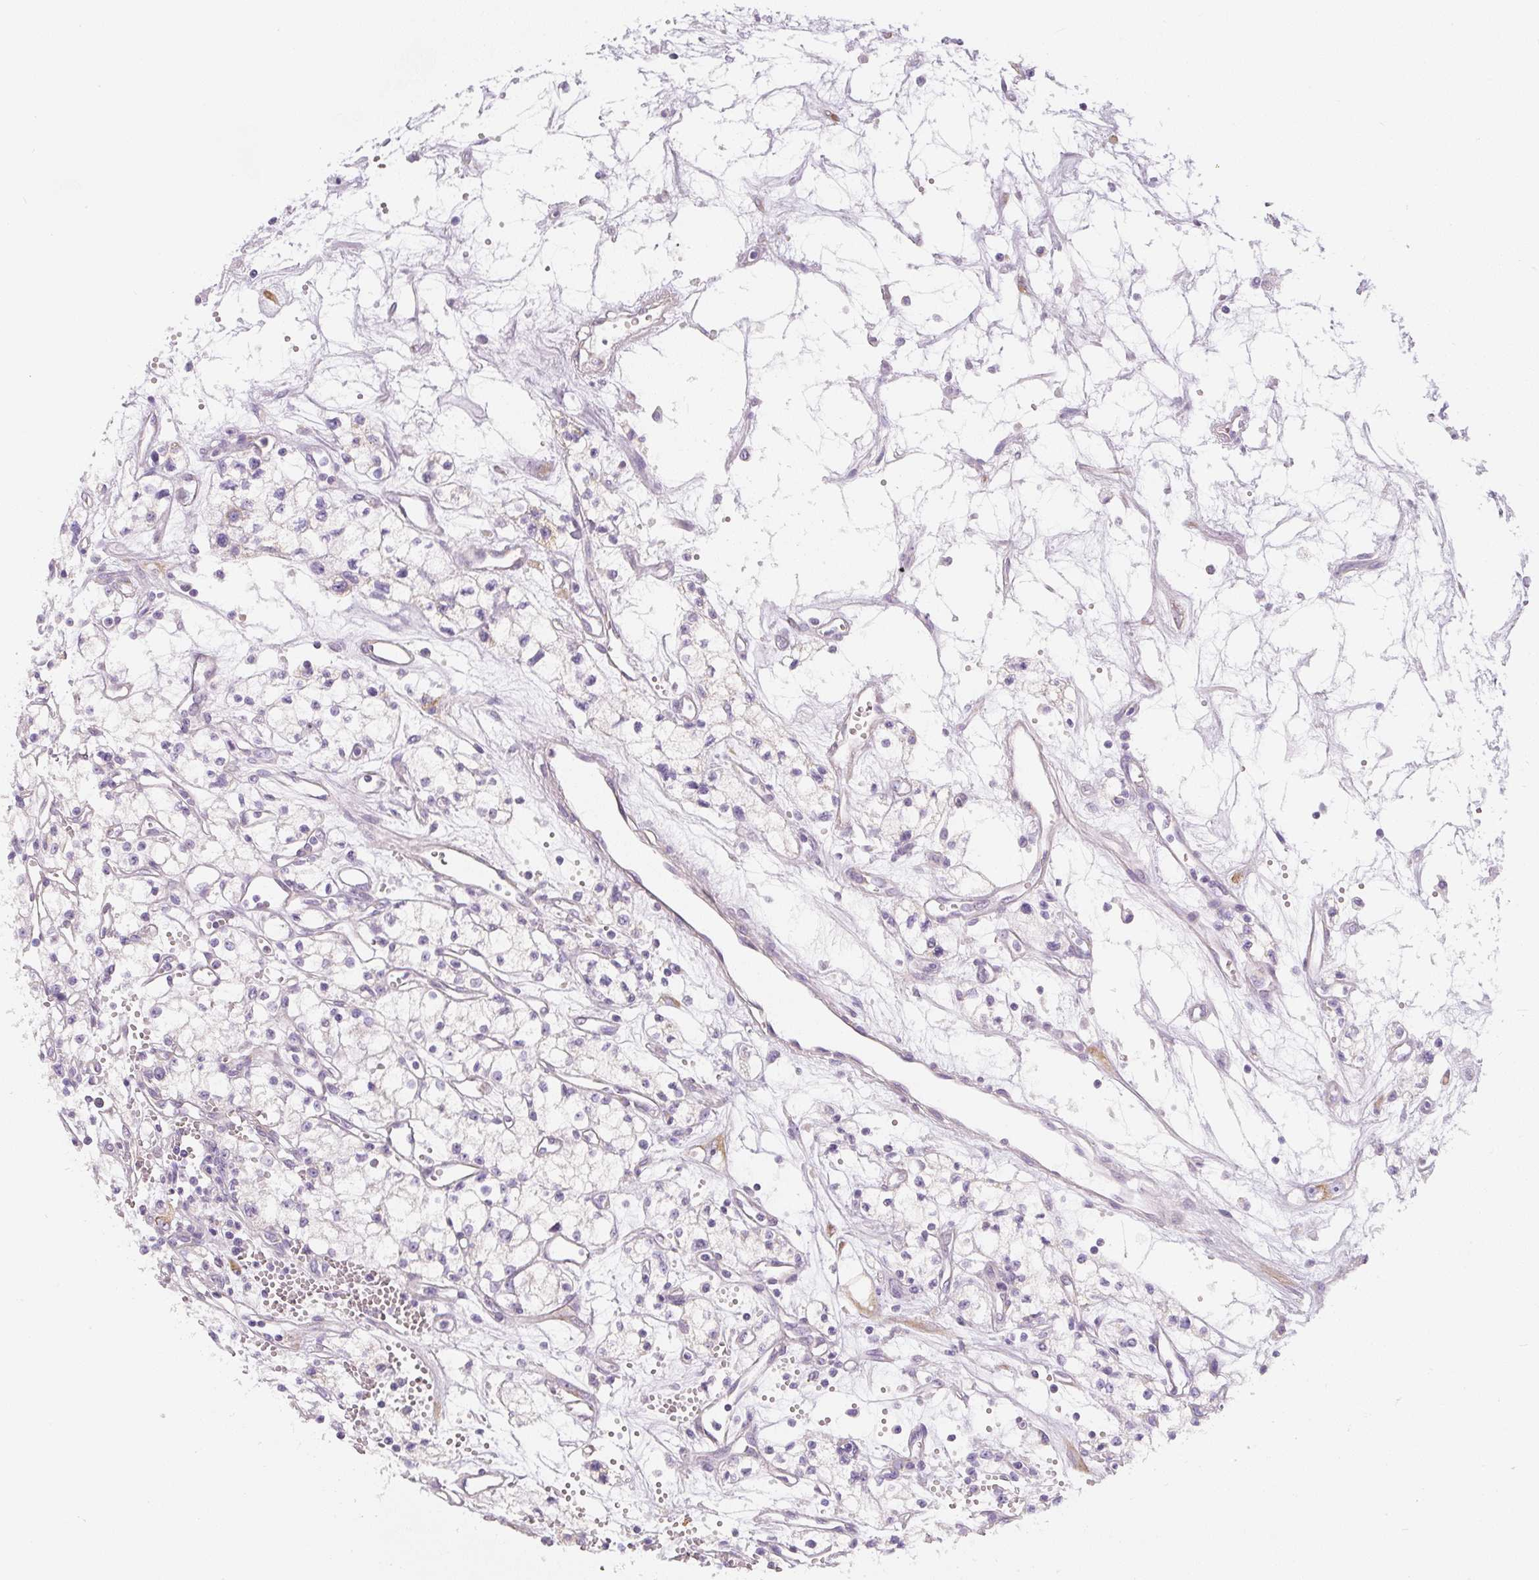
{"staining": {"intensity": "negative", "quantity": "none", "location": "none"}, "tissue": "renal cancer", "cell_type": "Tumor cells", "image_type": "cancer", "snomed": [{"axis": "morphology", "description": "Adenocarcinoma, NOS"}, {"axis": "topography", "description": "Kidney"}], "caption": "The IHC photomicrograph has no significant expression in tumor cells of renal cancer tissue. The staining was performed using DAB to visualize the protein expression in brown, while the nuclei were stained in blue with hematoxylin (Magnification: 20x).", "gene": "PWWP3B", "patient": {"sex": "male", "age": 59}}